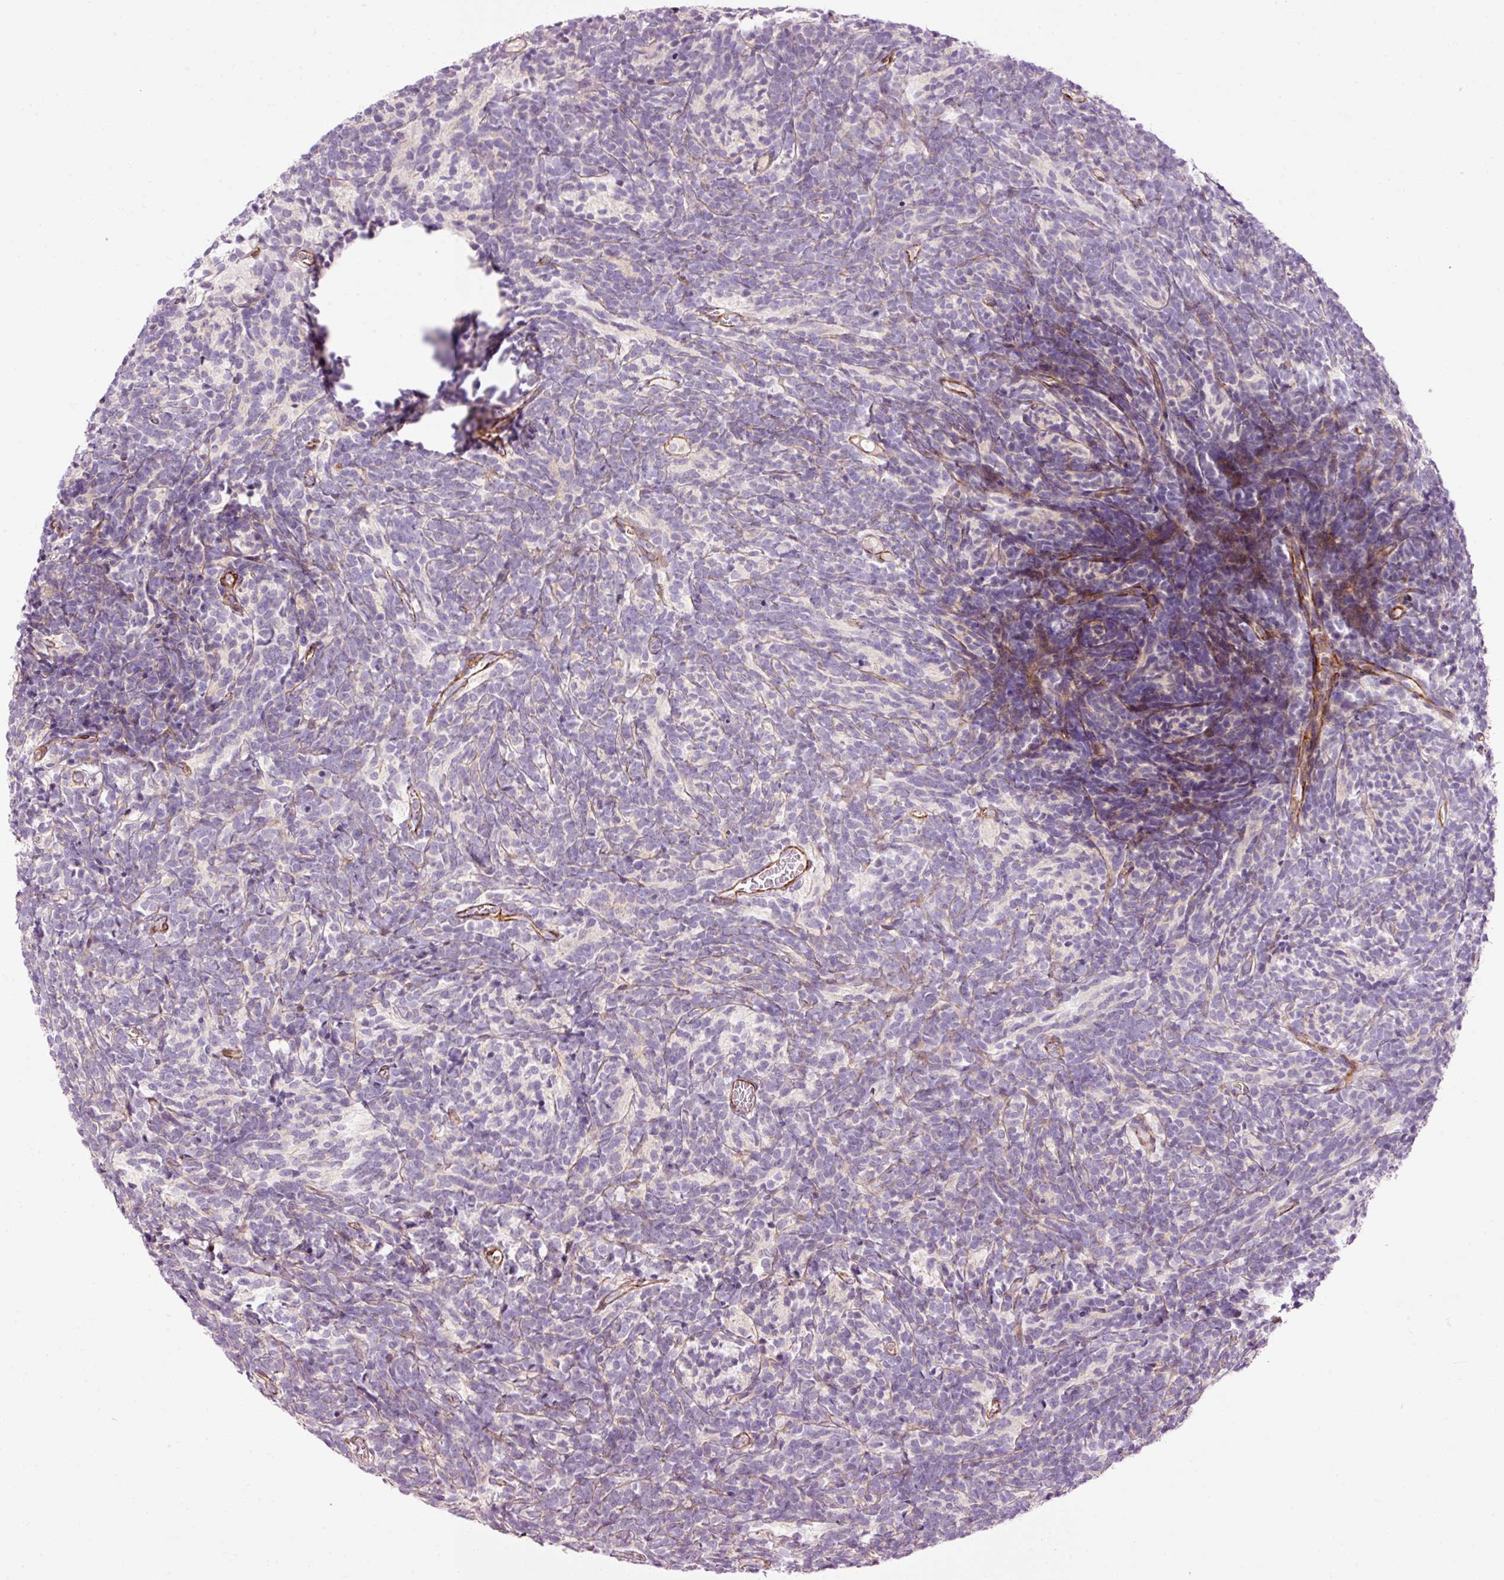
{"staining": {"intensity": "negative", "quantity": "none", "location": "none"}, "tissue": "glioma", "cell_type": "Tumor cells", "image_type": "cancer", "snomed": [{"axis": "morphology", "description": "Glioma, malignant, Low grade"}, {"axis": "topography", "description": "Brain"}], "caption": "Tumor cells are negative for brown protein staining in malignant low-grade glioma.", "gene": "ANKRD20A1", "patient": {"sex": "female", "age": 1}}